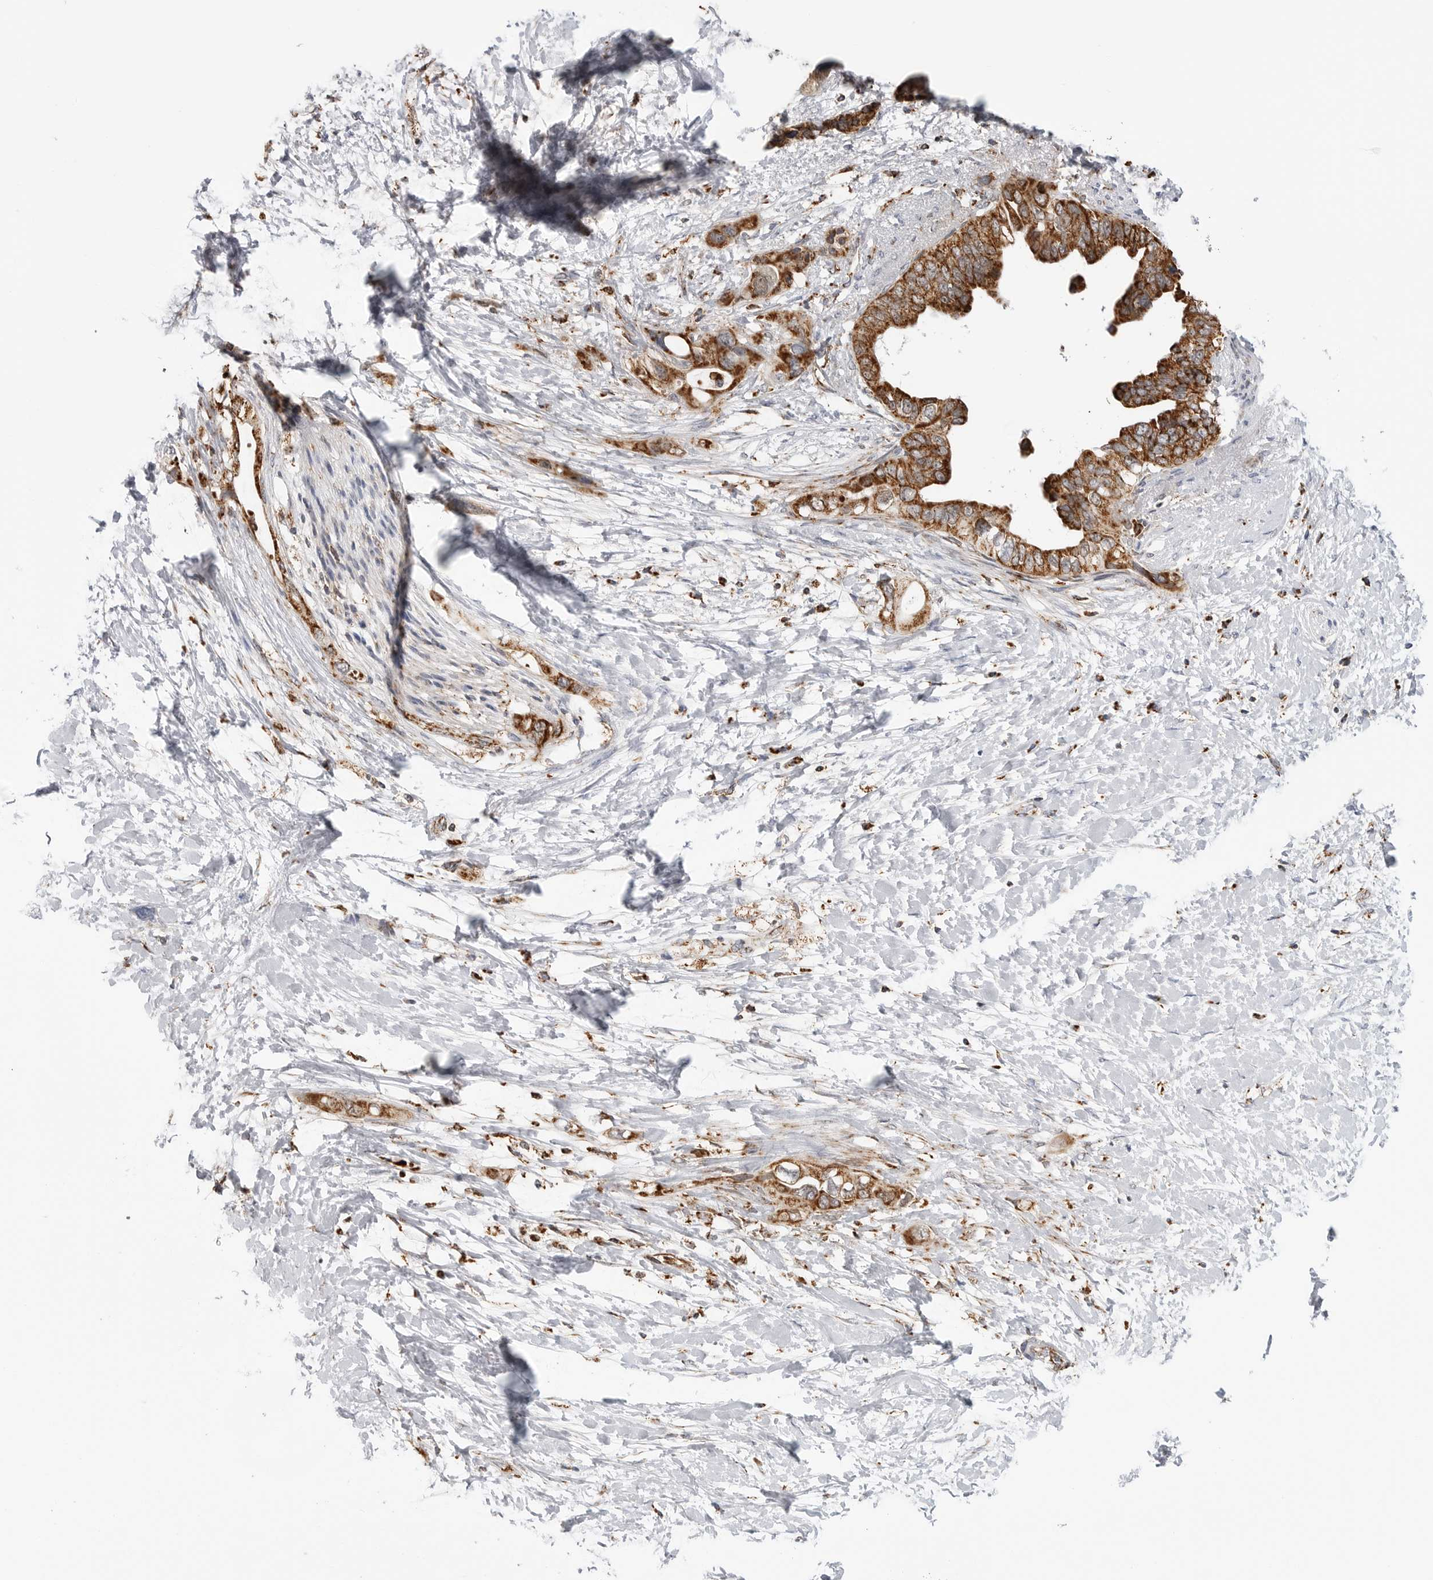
{"staining": {"intensity": "strong", "quantity": ">75%", "location": "cytoplasmic/membranous"}, "tissue": "pancreatic cancer", "cell_type": "Tumor cells", "image_type": "cancer", "snomed": [{"axis": "morphology", "description": "Adenocarcinoma, NOS"}, {"axis": "topography", "description": "Pancreas"}], "caption": "Immunohistochemistry (IHC) histopathology image of pancreatic cancer stained for a protein (brown), which reveals high levels of strong cytoplasmic/membranous staining in approximately >75% of tumor cells.", "gene": "COX5A", "patient": {"sex": "female", "age": 56}}